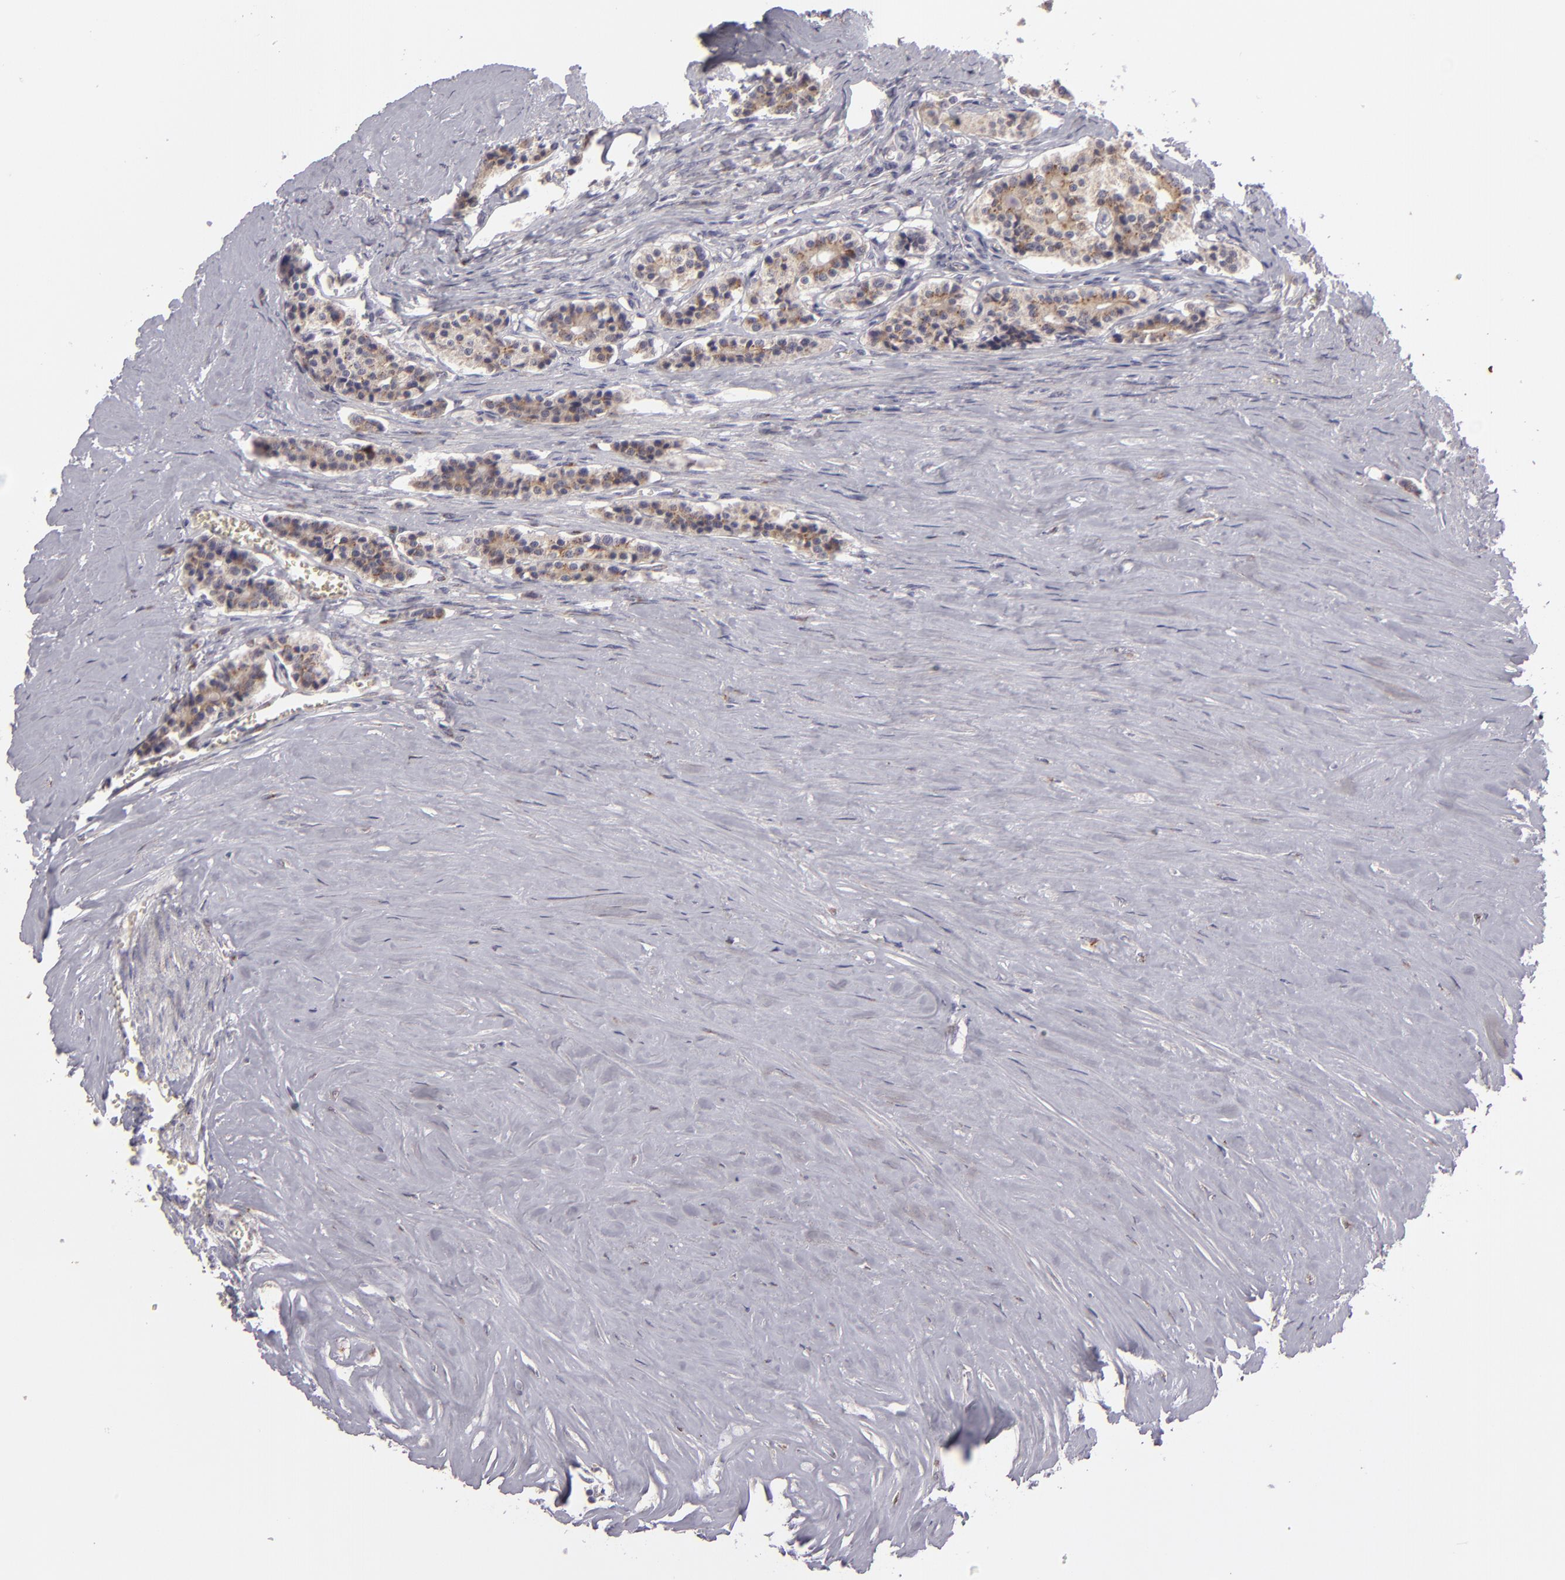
{"staining": {"intensity": "weak", "quantity": ">75%", "location": "cytoplasmic/membranous"}, "tissue": "carcinoid", "cell_type": "Tumor cells", "image_type": "cancer", "snomed": [{"axis": "morphology", "description": "Carcinoid, malignant, NOS"}, {"axis": "topography", "description": "Small intestine"}], "caption": "Weak cytoplasmic/membranous staining is appreciated in approximately >75% of tumor cells in malignant carcinoid.", "gene": "SH2D4A", "patient": {"sex": "male", "age": 63}}